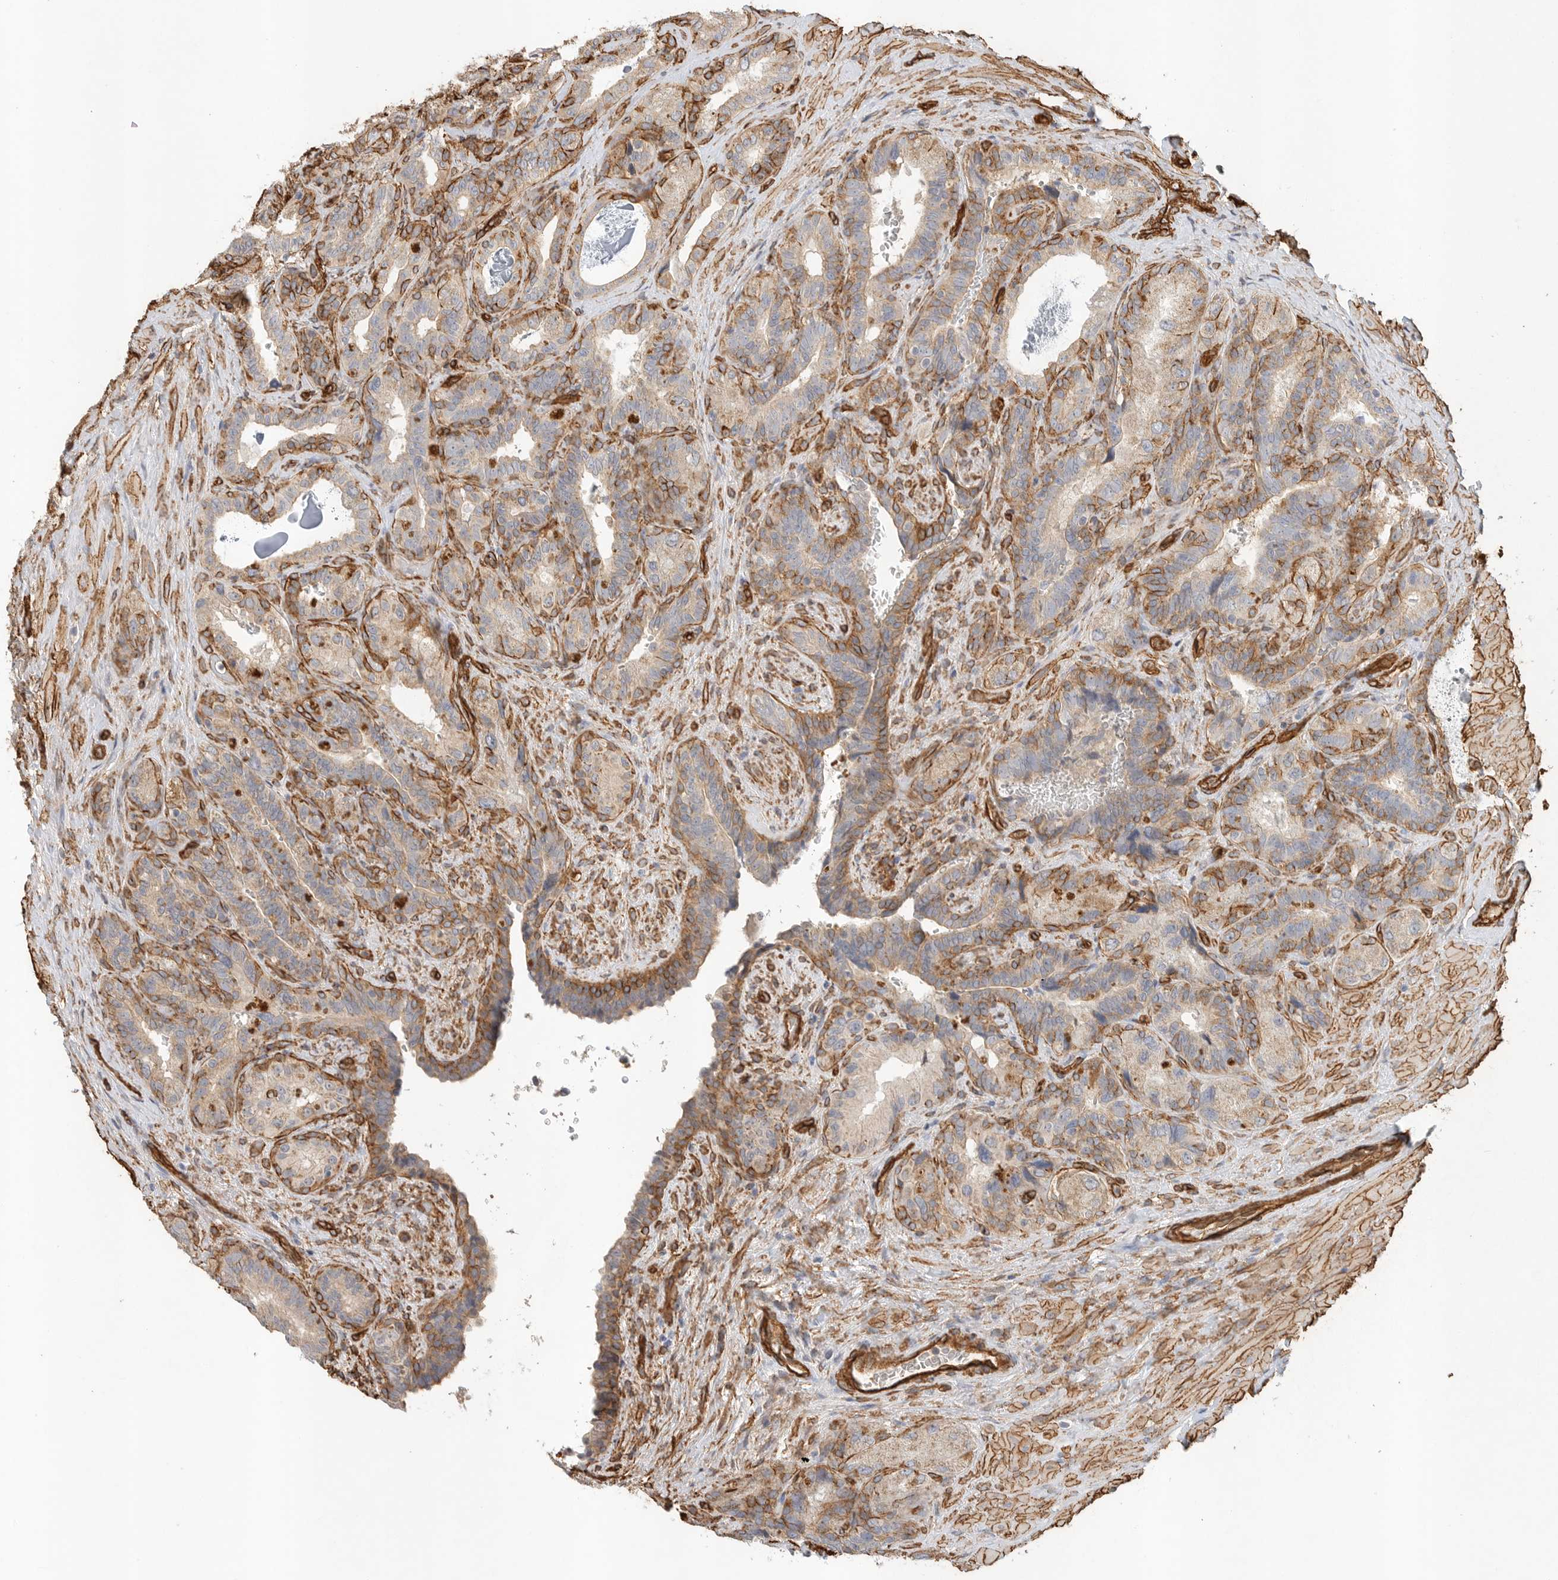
{"staining": {"intensity": "moderate", "quantity": "25%-75%", "location": "cytoplasmic/membranous"}, "tissue": "seminal vesicle", "cell_type": "Glandular cells", "image_type": "normal", "snomed": [{"axis": "morphology", "description": "Normal tissue, NOS"}, {"axis": "topography", "description": "Prostate"}, {"axis": "topography", "description": "Seminal veicle"}], "caption": "There is medium levels of moderate cytoplasmic/membranous staining in glandular cells of normal seminal vesicle, as demonstrated by immunohistochemical staining (brown color).", "gene": "JMJD4", "patient": {"sex": "male", "age": 67}}